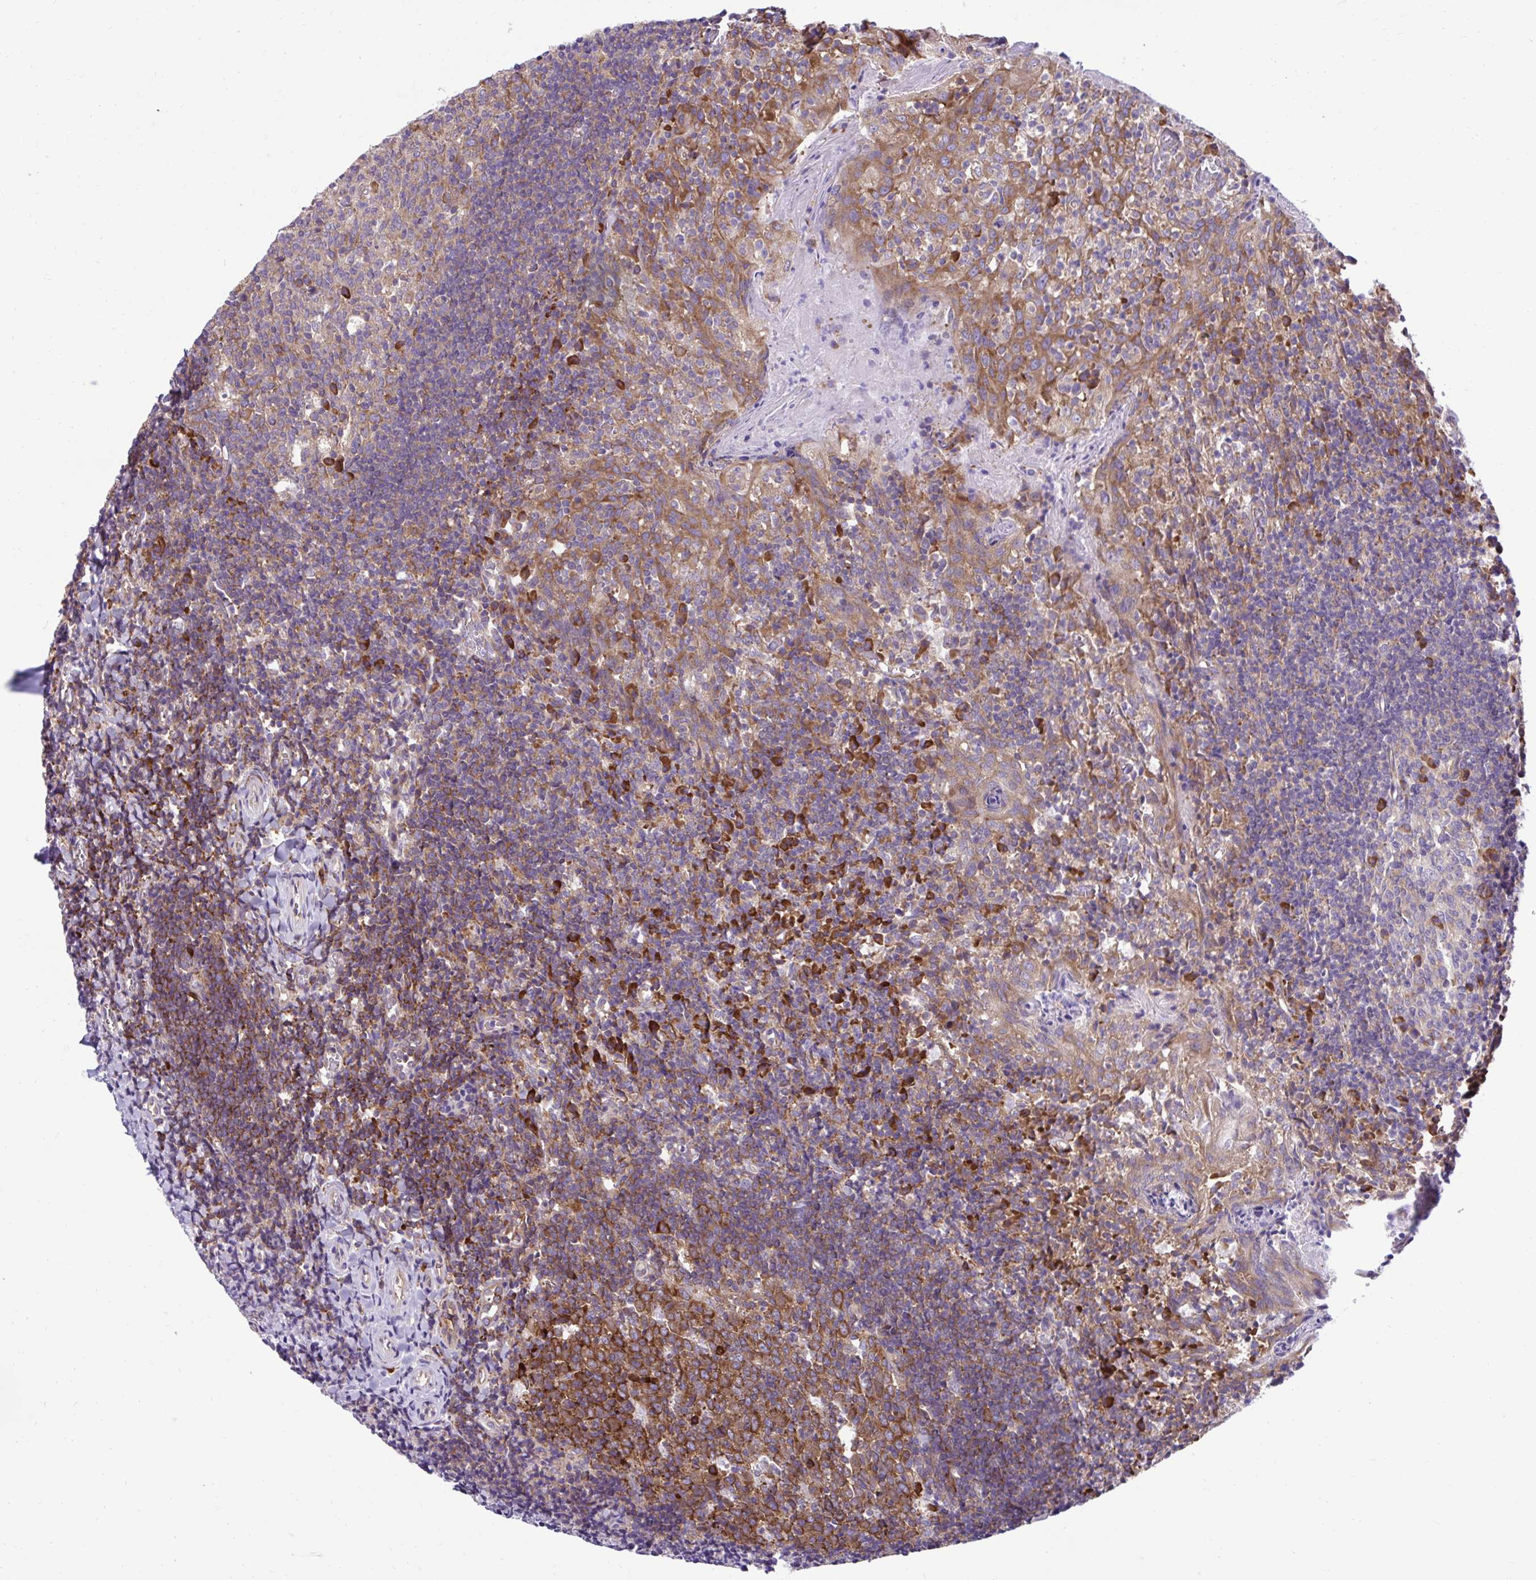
{"staining": {"intensity": "moderate", "quantity": ">75%", "location": "cytoplasmic/membranous"}, "tissue": "tonsil", "cell_type": "Germinal center cells", "image_type": "normal", "snomed": [{"axis": "morphology", "description": "Normal tissue, NOS"}, {"axis": "topography", "description": "Tonsil"}], "caption": "A medium amount of moderate cytoplasmic/membranous expression is present in about >75% of germinal center cells in normal tonsil. Using DAB (brown) and hematoxylin (blue) stains, captured at high magnification using brightfield microscopy.", "gene": "RPL7", "patient": {"sex": "female", "age": 10}}